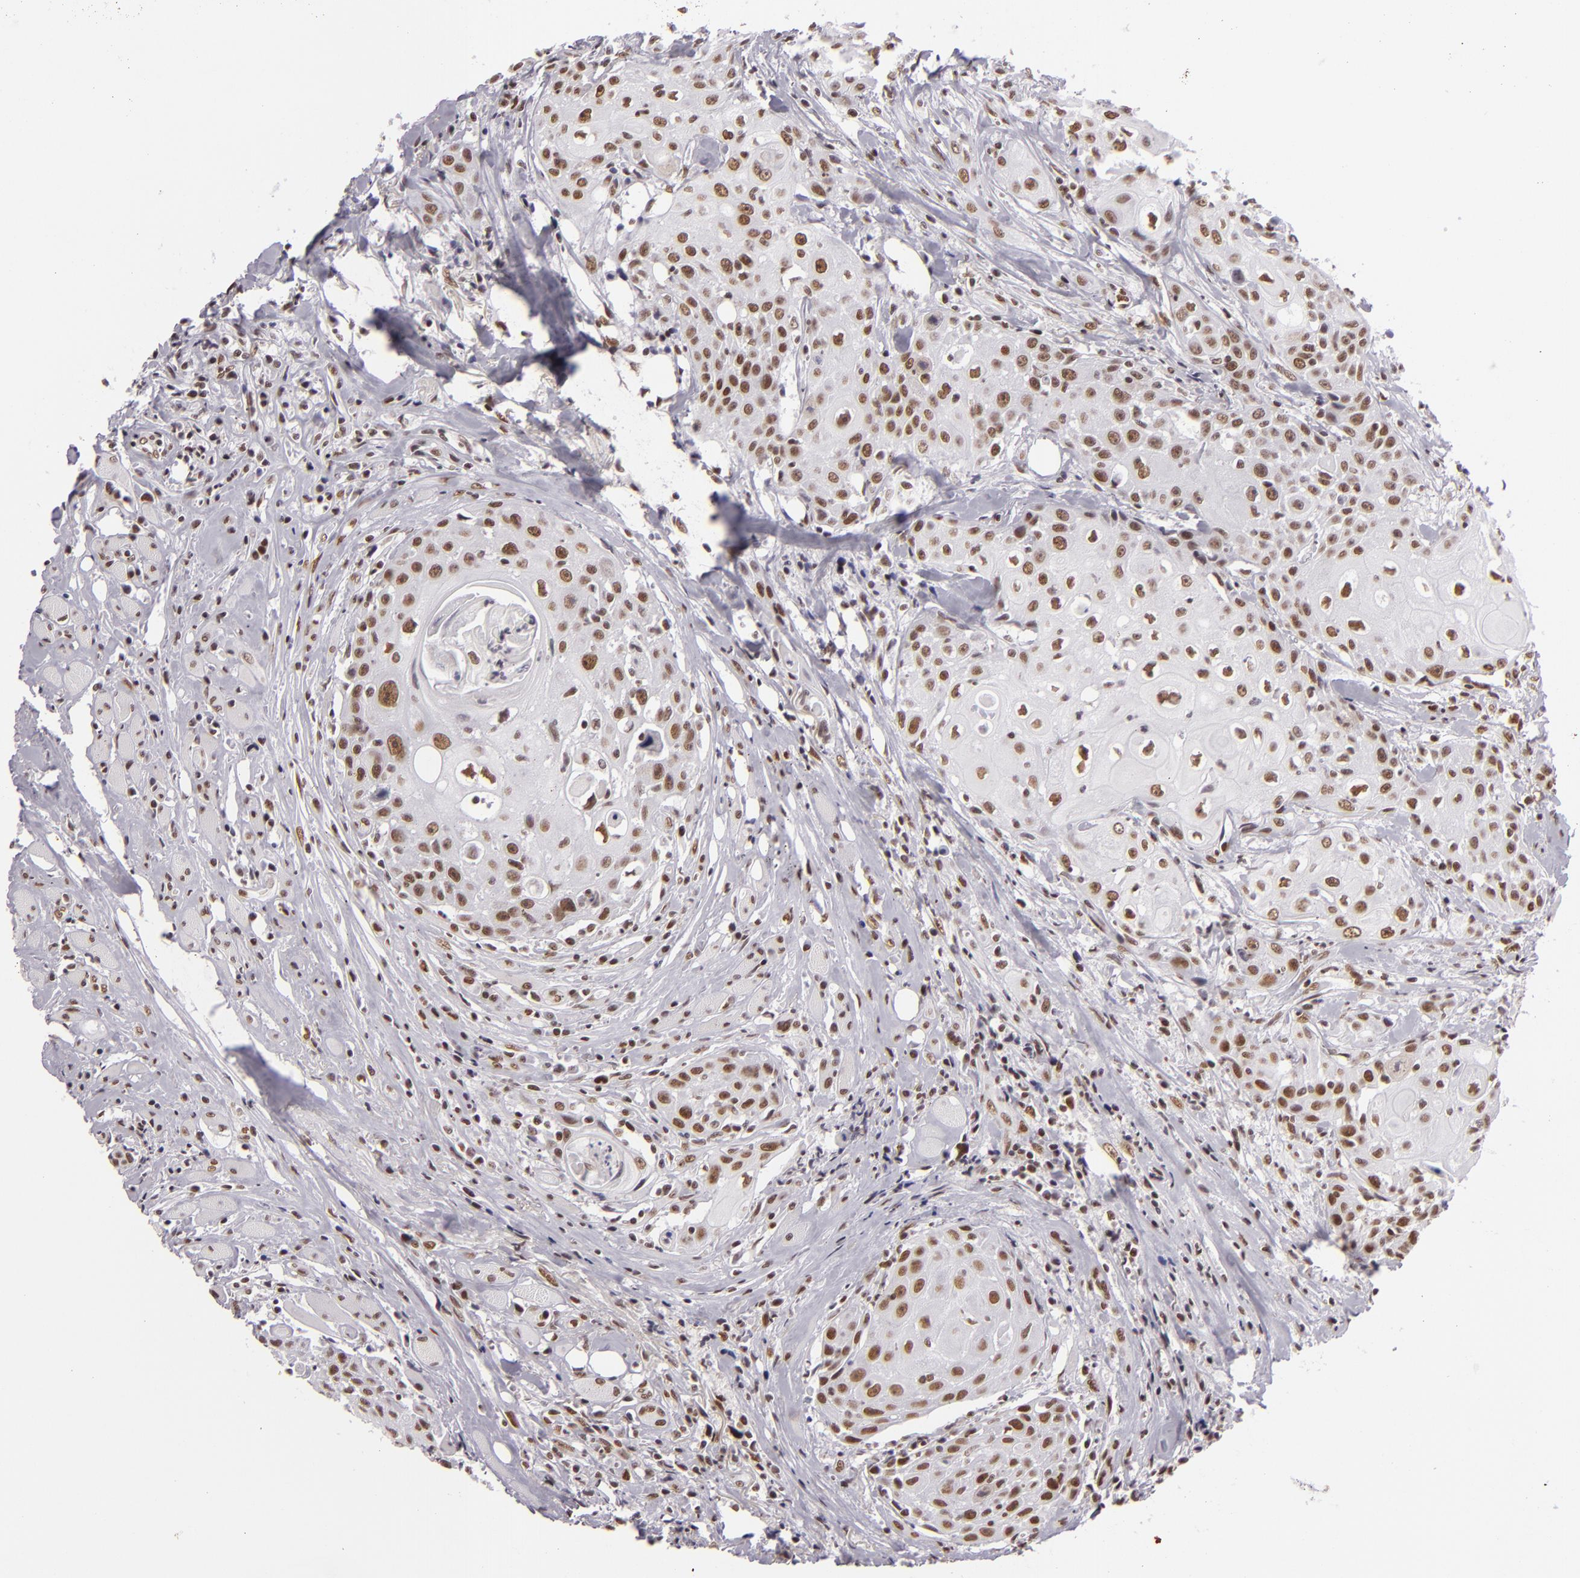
{"staining": {"intensity": "moderate", "quantity": ">75%", "location": "nuclear"}, "tissue": "head and neck cancer", "cell_type": "Tumor cells", "image_type": "cancer", "snomed": [{"axis": "morphology", "description": "Squamous cell carcinoma, NOS"}, {"axis": "topography", "description": "Oral tissue"}, {"axis": "topography", "description": "Head-Neck"}], "caption": "This photomicrograph displays immunohistochemistry staining of human head and neck cancer, with medium moderate nuclear positivity in about >75% of tumor cells.", "gene": "BRD8", "patient": {"sex": "female", "age": 82}}